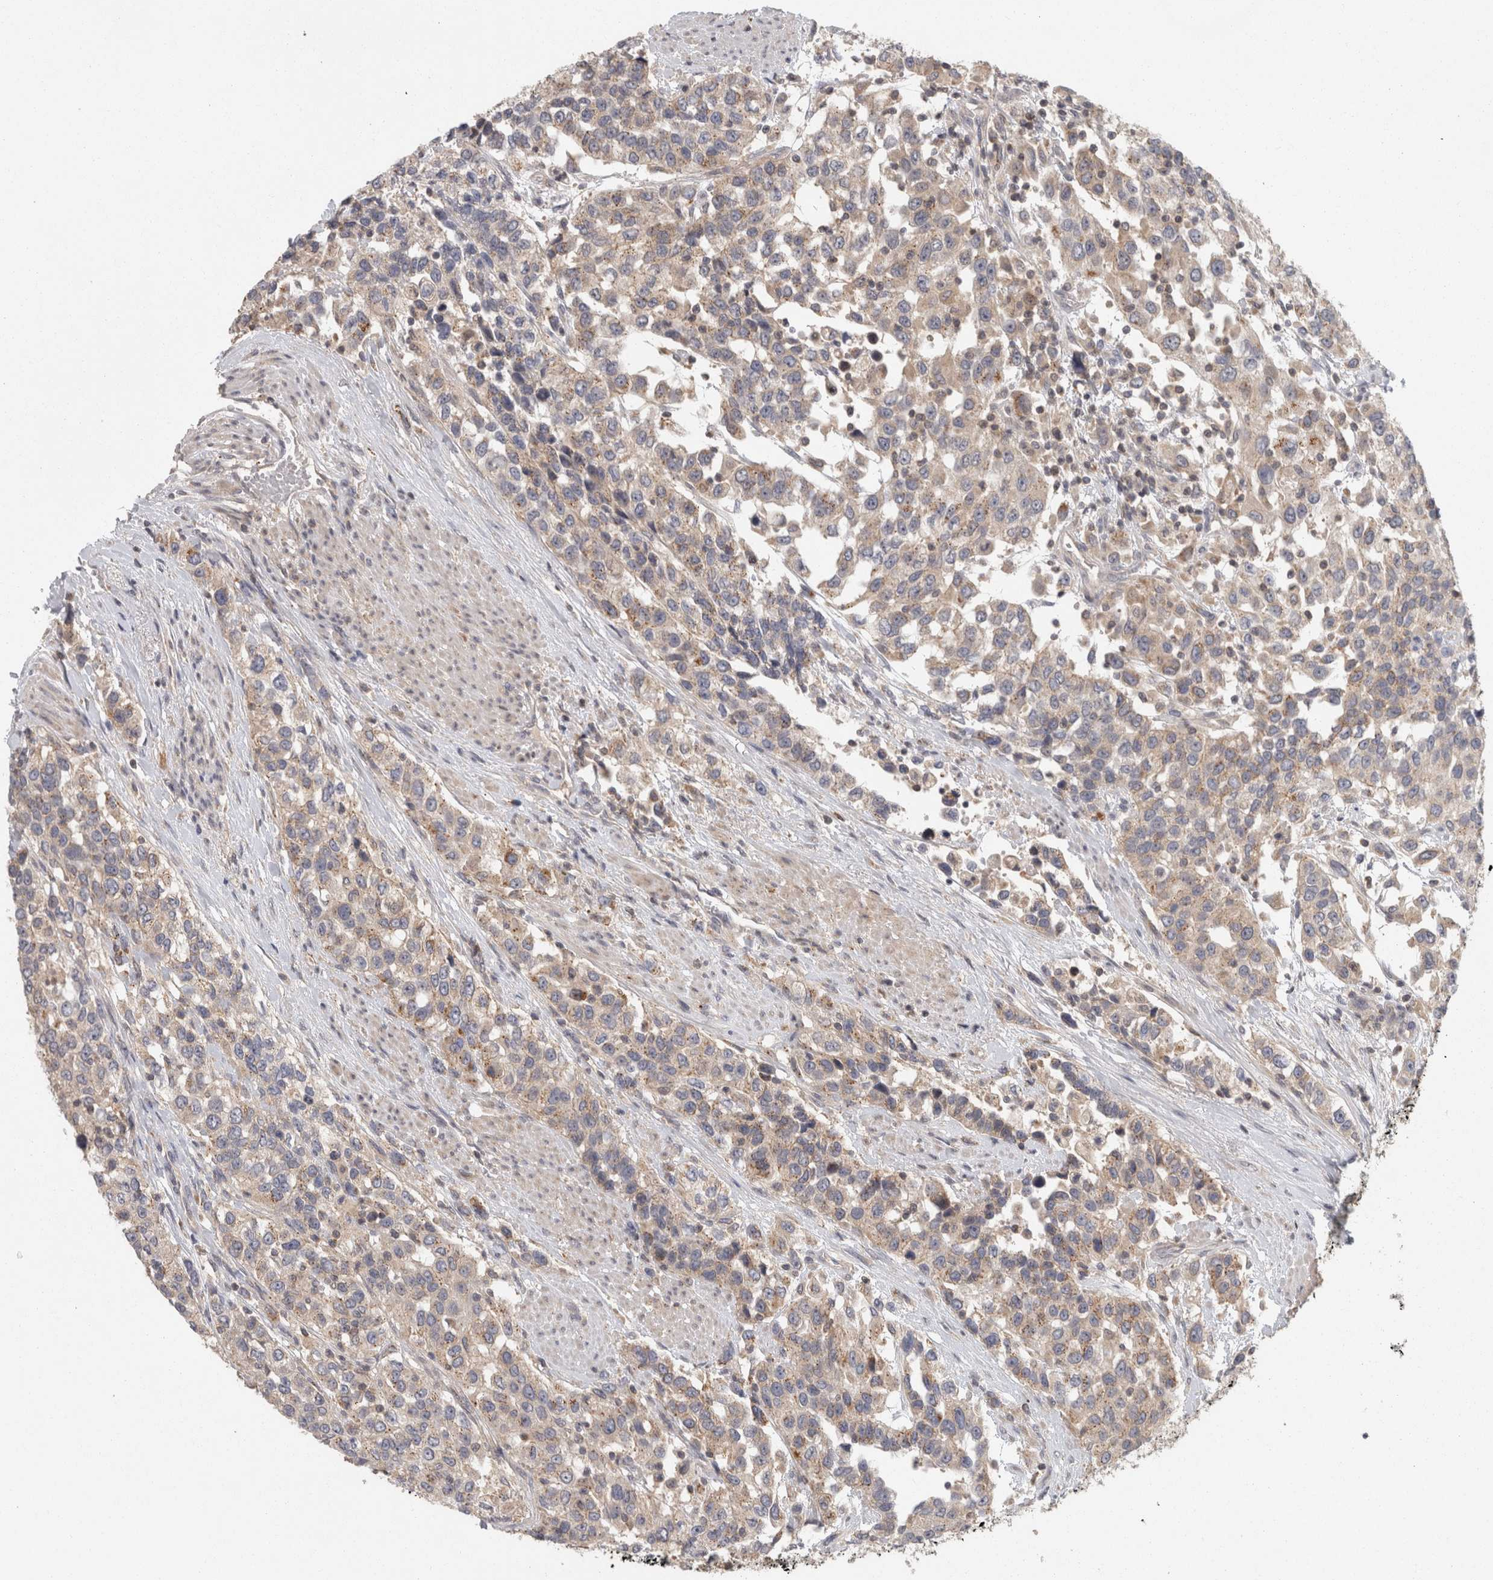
{"staining": {"intensity": "weak", "quantity": ">75%", "location": "cytoplasmic/membranous"}, "tissue": "urothelial cancer", "cell_type": "Tumor cells", "image_type": "cancer", "snomed": [{"axis": "morphology", "description": "Urothelial carcinoma, High grade"}, {"axis": "topography", "description": "Urinary bladder"}], "caption": "This image reveals high-grade urothelial carcinoma stained with IHC to label a protein in brown. The cytoplasmic/membranous of tumor cells show weak positivity for the protein. Nuclei are counter-stained blue.", "gene": "ACAT2", "patient": {"sex": "female", "age": 80}}